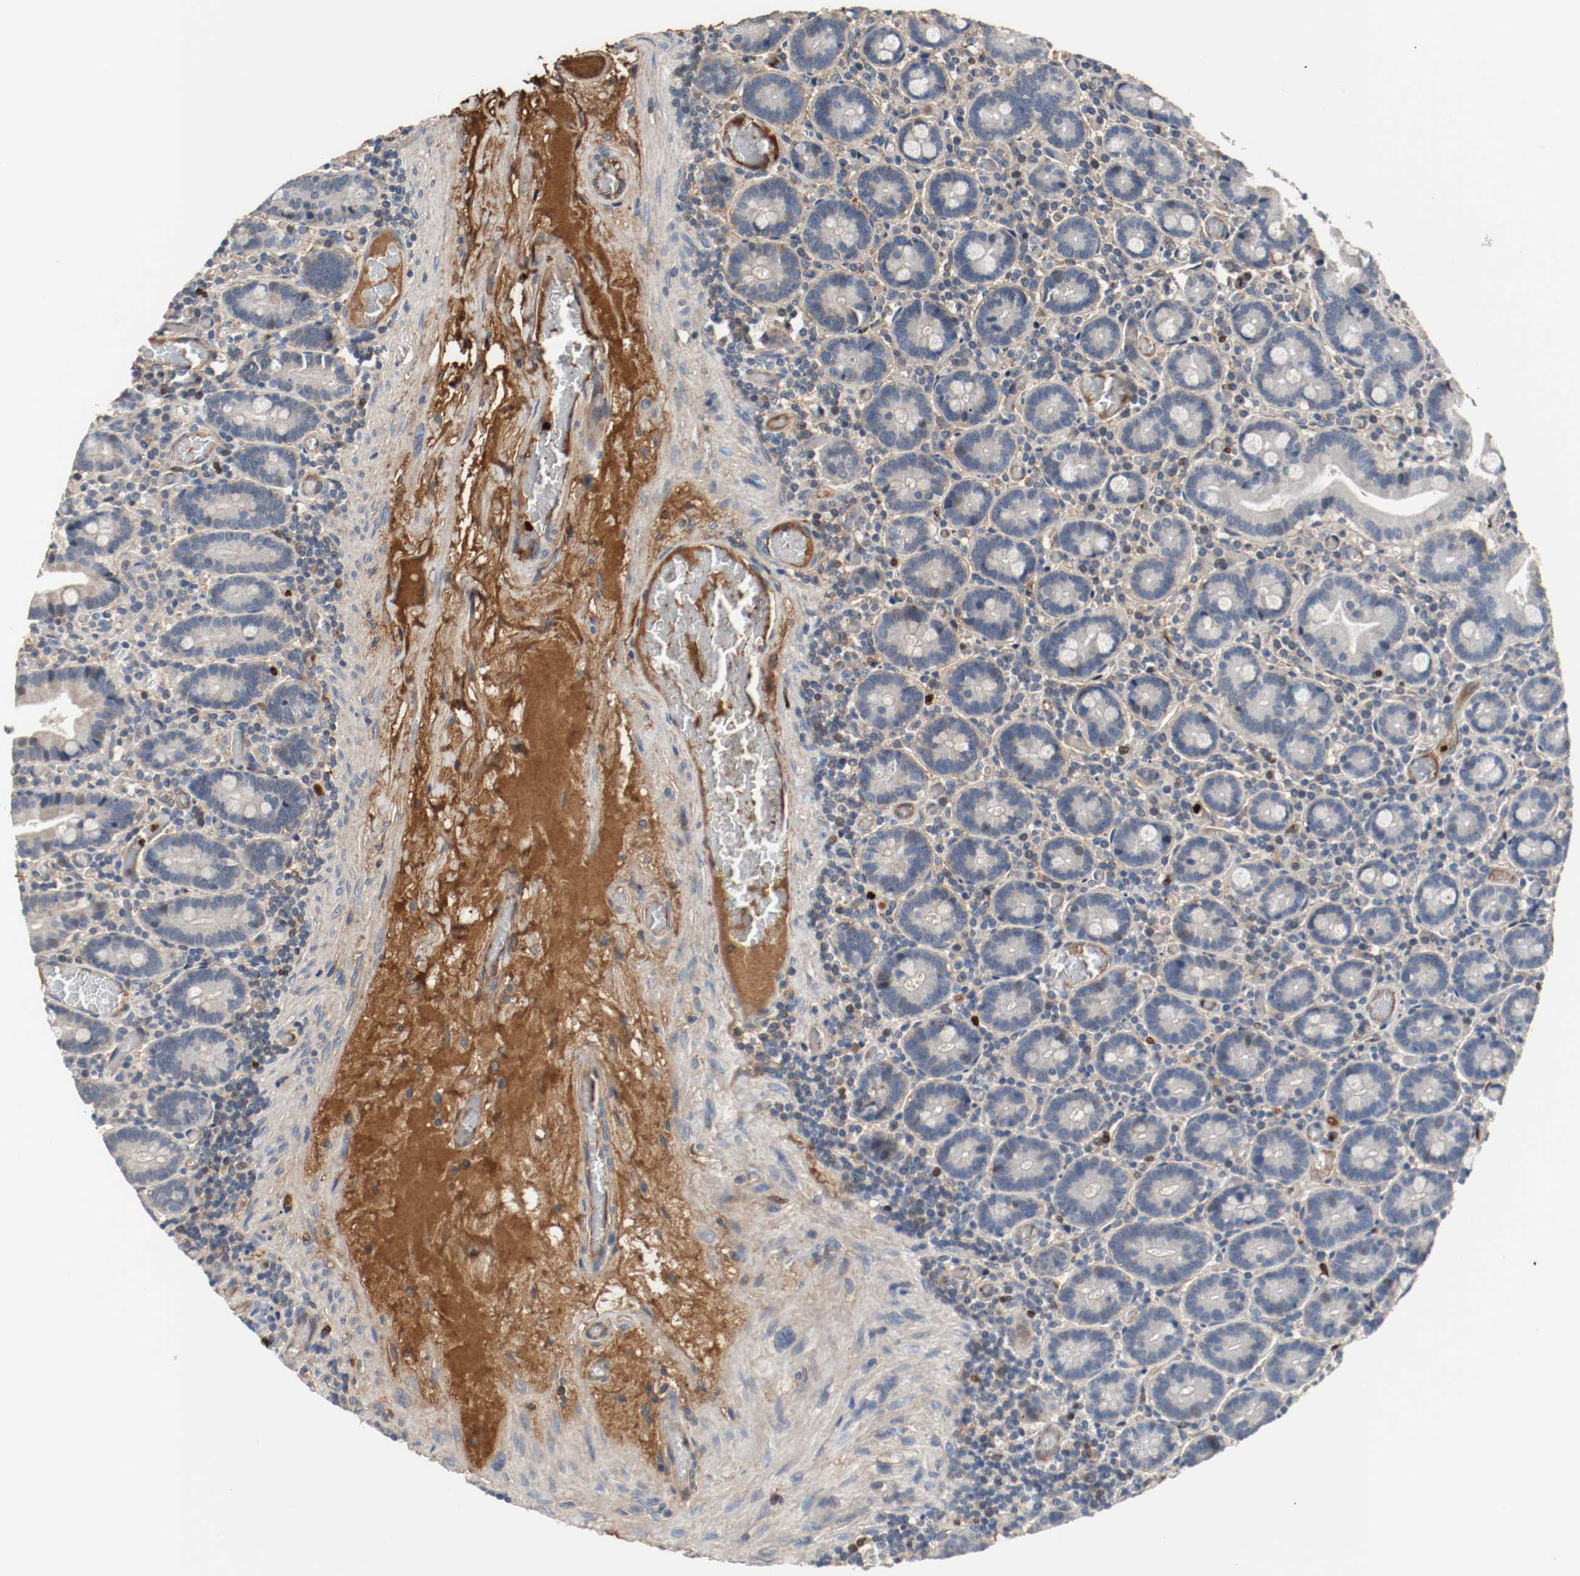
{"staining": {"intensity": "weak", "quantity": "<25%", "location": "cytoplasmic/membranous"}, "tissue": "duodenum", "cell_type": "Glandular cells", "image_type": "normal", "snomed": [{"axis": "morphology", "description": "Normal tissue, NOS"}, {"axis": "topography", "description": "Duodenum"}], "caption": "Protein analysis of benign duodenum displays no significant positivity in glandular cells. The staining is performed using DAB (3,3'-diaminobenzidine) brown chromogen with nuclei counter-stained in using hematoxylin.", "gene": "BLK", "patient": {"sex": "female", "age": 53}}